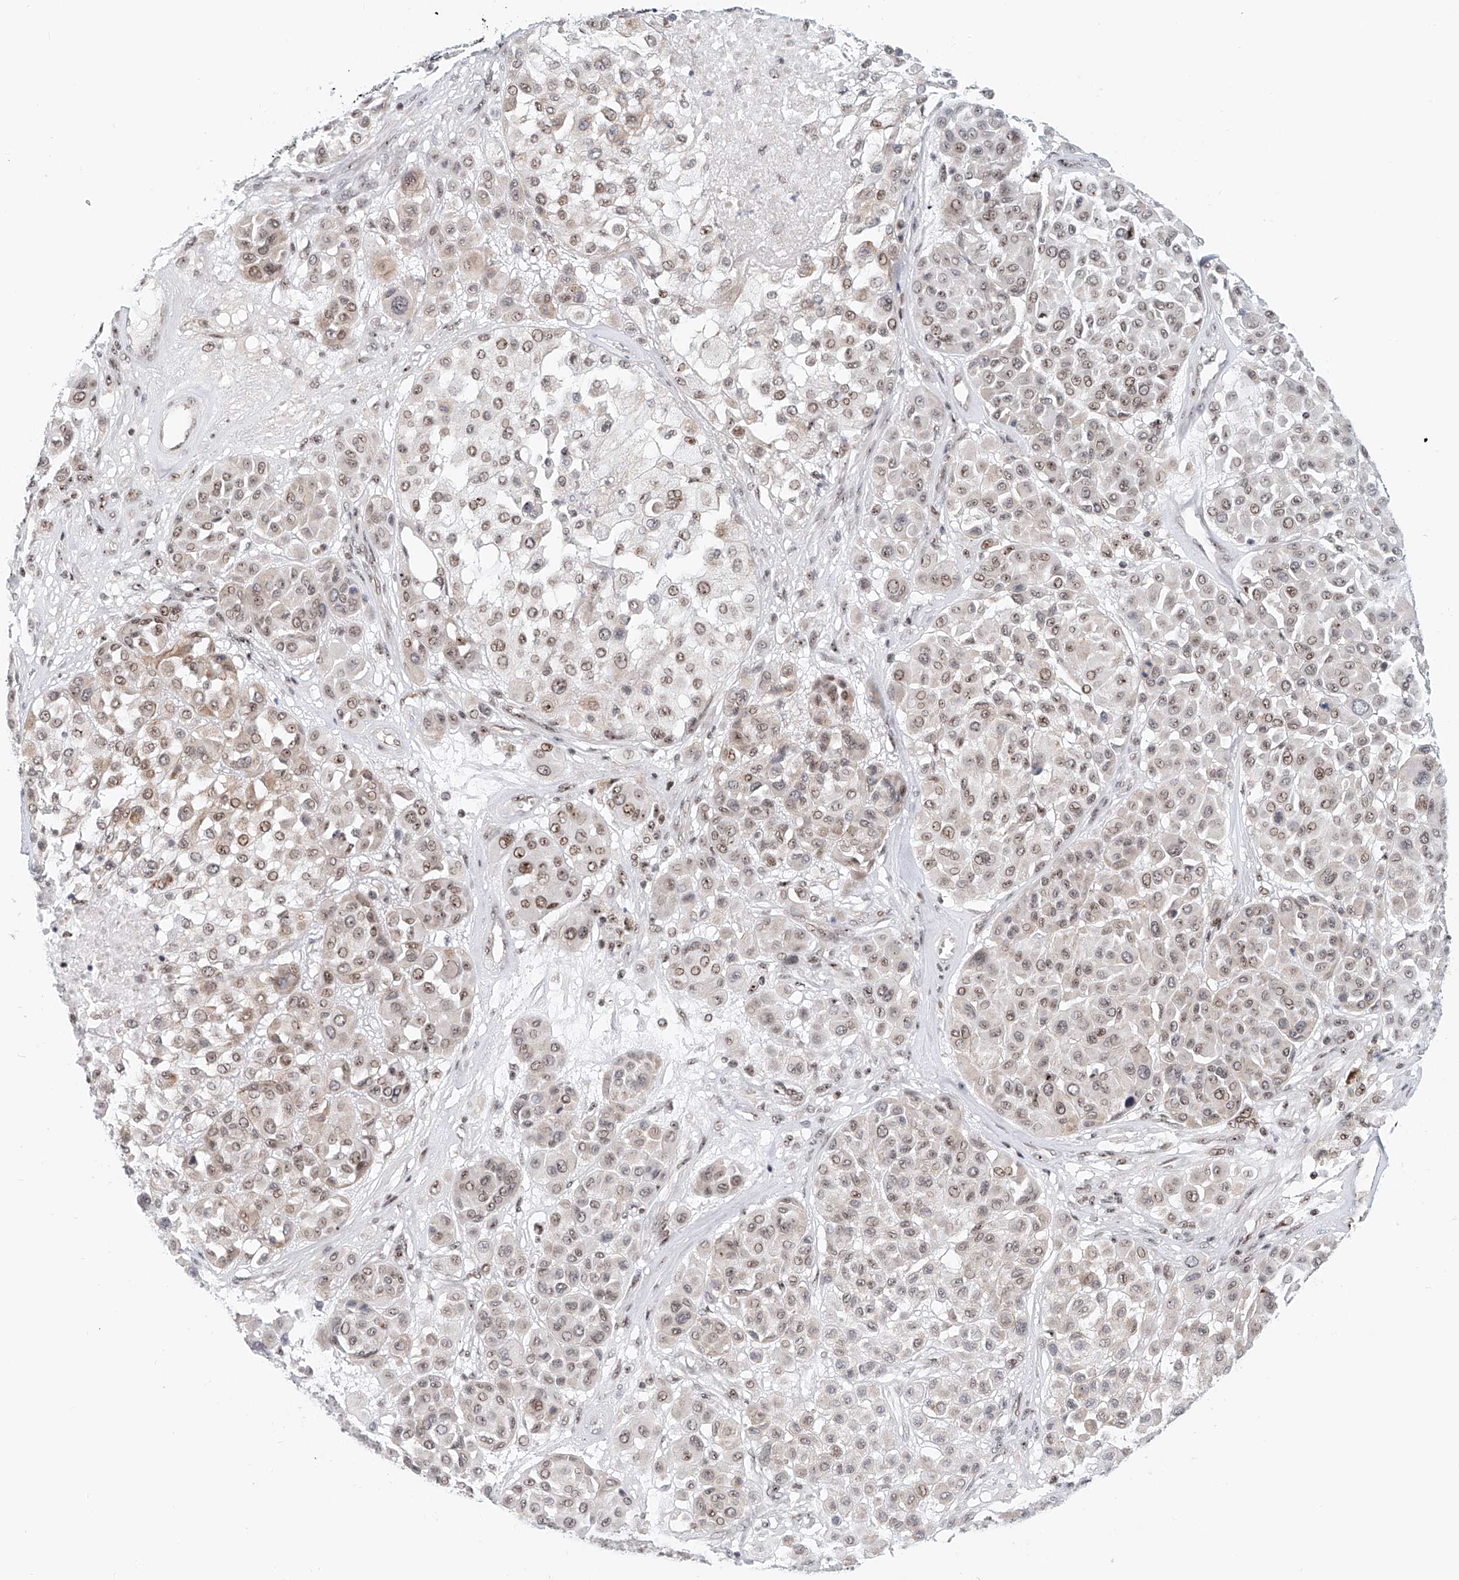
{"staining": {"intensity": "weak", "quantity": "25%-75%", "location": "nuclear"}, "tissue": "melanoma", "cell_type": "Tumor cells", "image_type": "cancer", "snomed": [{"axis": "morphology", "description": "Malignant melanoma, Metastatic site"}, {"axis": "topography", "description": "Soft tissue"}], "caption": "Immunohistochemistry image of neoplastic tissue: human melanoma stained using immunohistochemistry reveals low levels of weak protein expression localized specifically in the nuclear of tumor cells, appearing as a nuclear brown color.", "gene": "PRUNE2", "patient": {"sex": "male", "age": 41}}